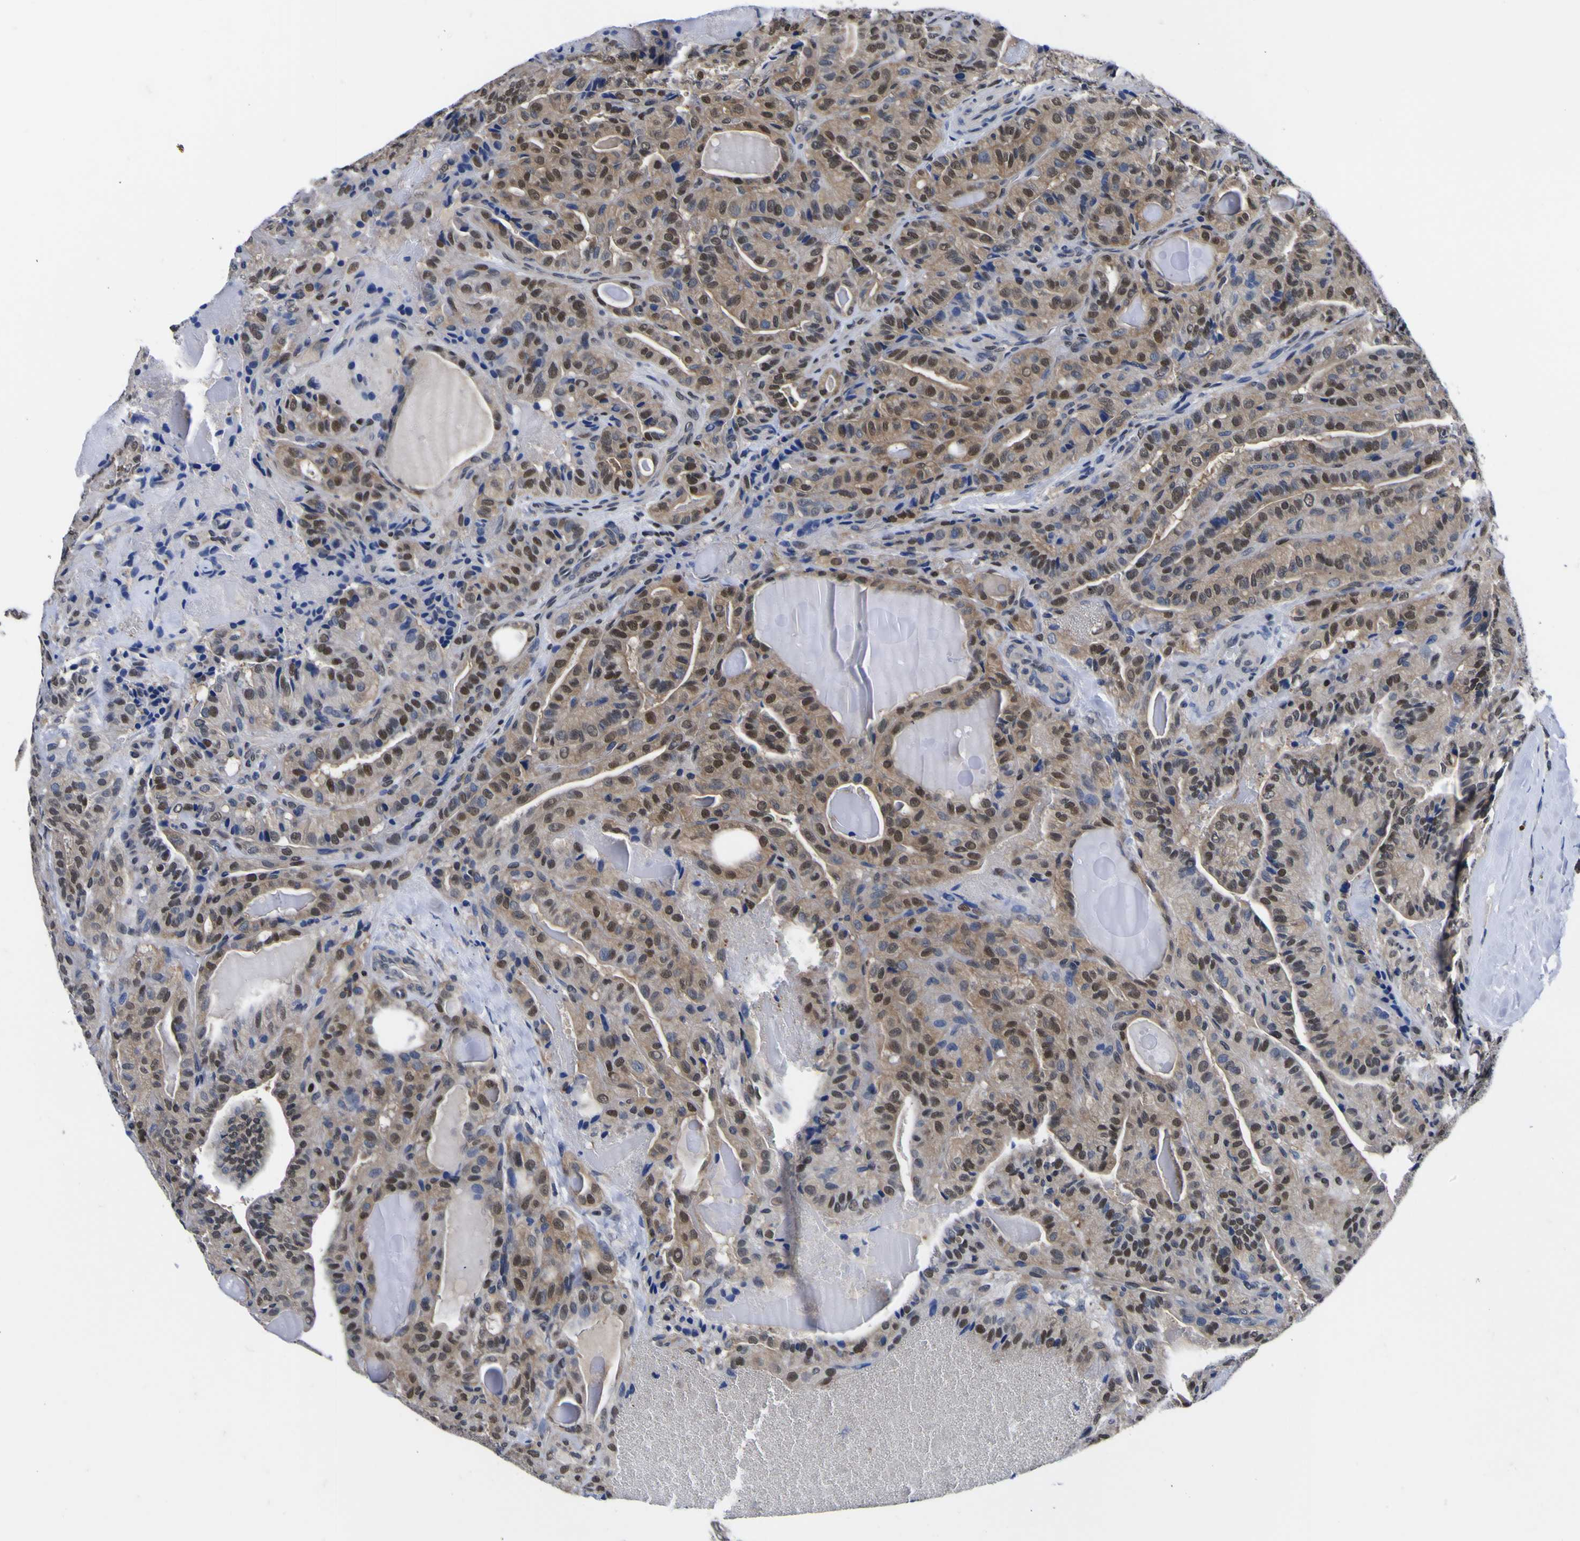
{"staining": {"intensity": "moderate", "quantity": "25%-75%", "location": "cytoplasmic/membranous,nuclear"}, "tissue": "thyroid cancer", "cell_type": "Tumor cells", "image_type": "cancer", "snomed": [{"axis": "morphology", "description": "Papillary adenocarcinoma, NOS"}, {"axis": "topography", "description": "Thyroid gland"}], "caption": "A photomicrograph showing moderate cytoplasmic/membranous and nuclear positivity in approximately 25%-75% of tumor cells in thyroid papillary adenocarcinoma, as visualized by brown immunohistochemical staining.", "gene": "FAM110B", "patient": {"sex": "male", "age": 77}}